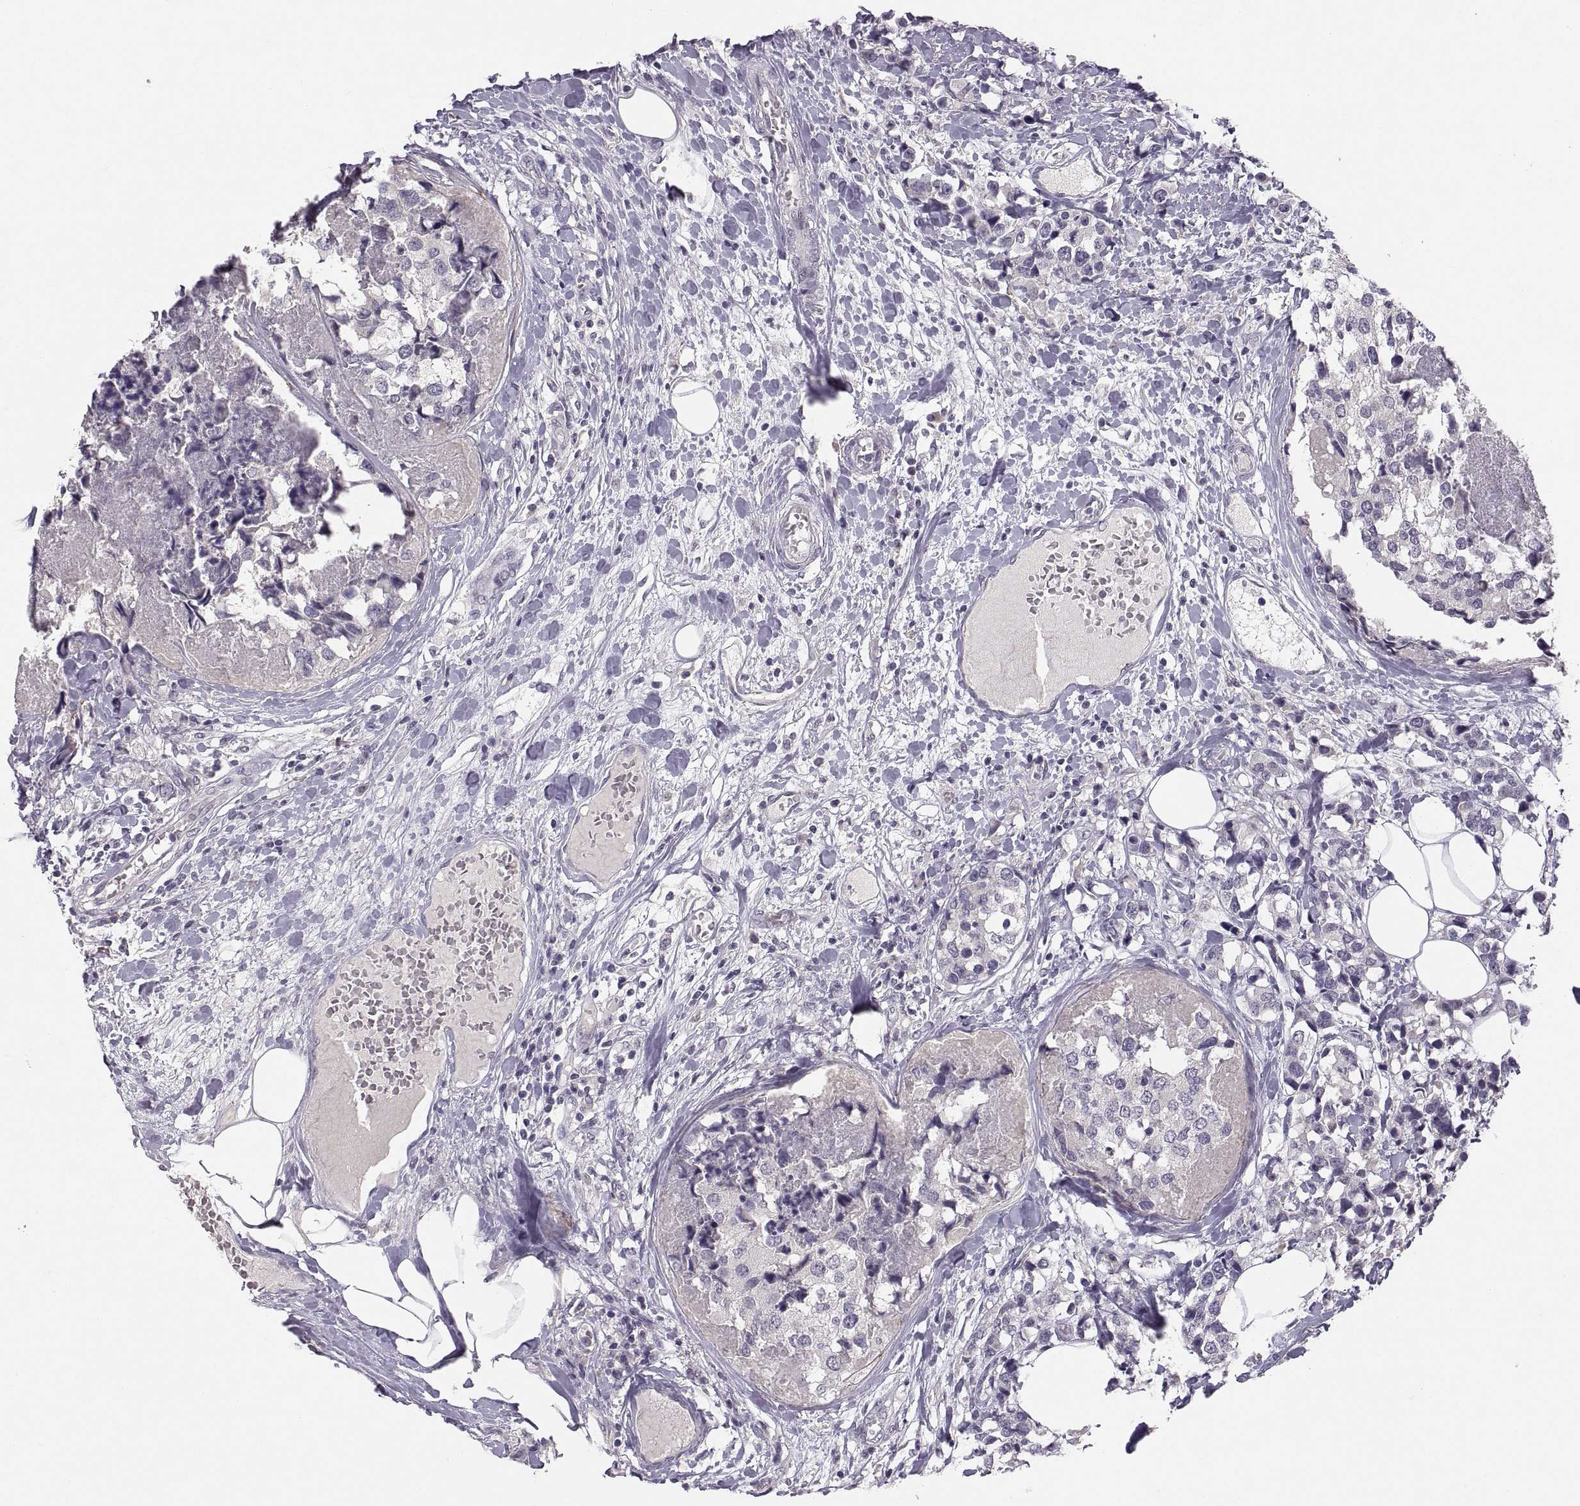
{"staining": {"intensity": "negative", "quantity": "none", "location": "none"}, "tissue": "breast cancer", "cell_type": "Tumor cells", "image_type": "cancer", "snomed": [{"axis": "morphology", "description": "Lobular carcinoma"}, {"axis": "topography", "description": "Breast"}], "caption": "Human breast cancer (lobular carcinoma) stained for a protein using immunohistochemistry exhibits no positivity in tumor cells.", "gene": "CDH2", "patient": {"sex": "female", "age": 59}}